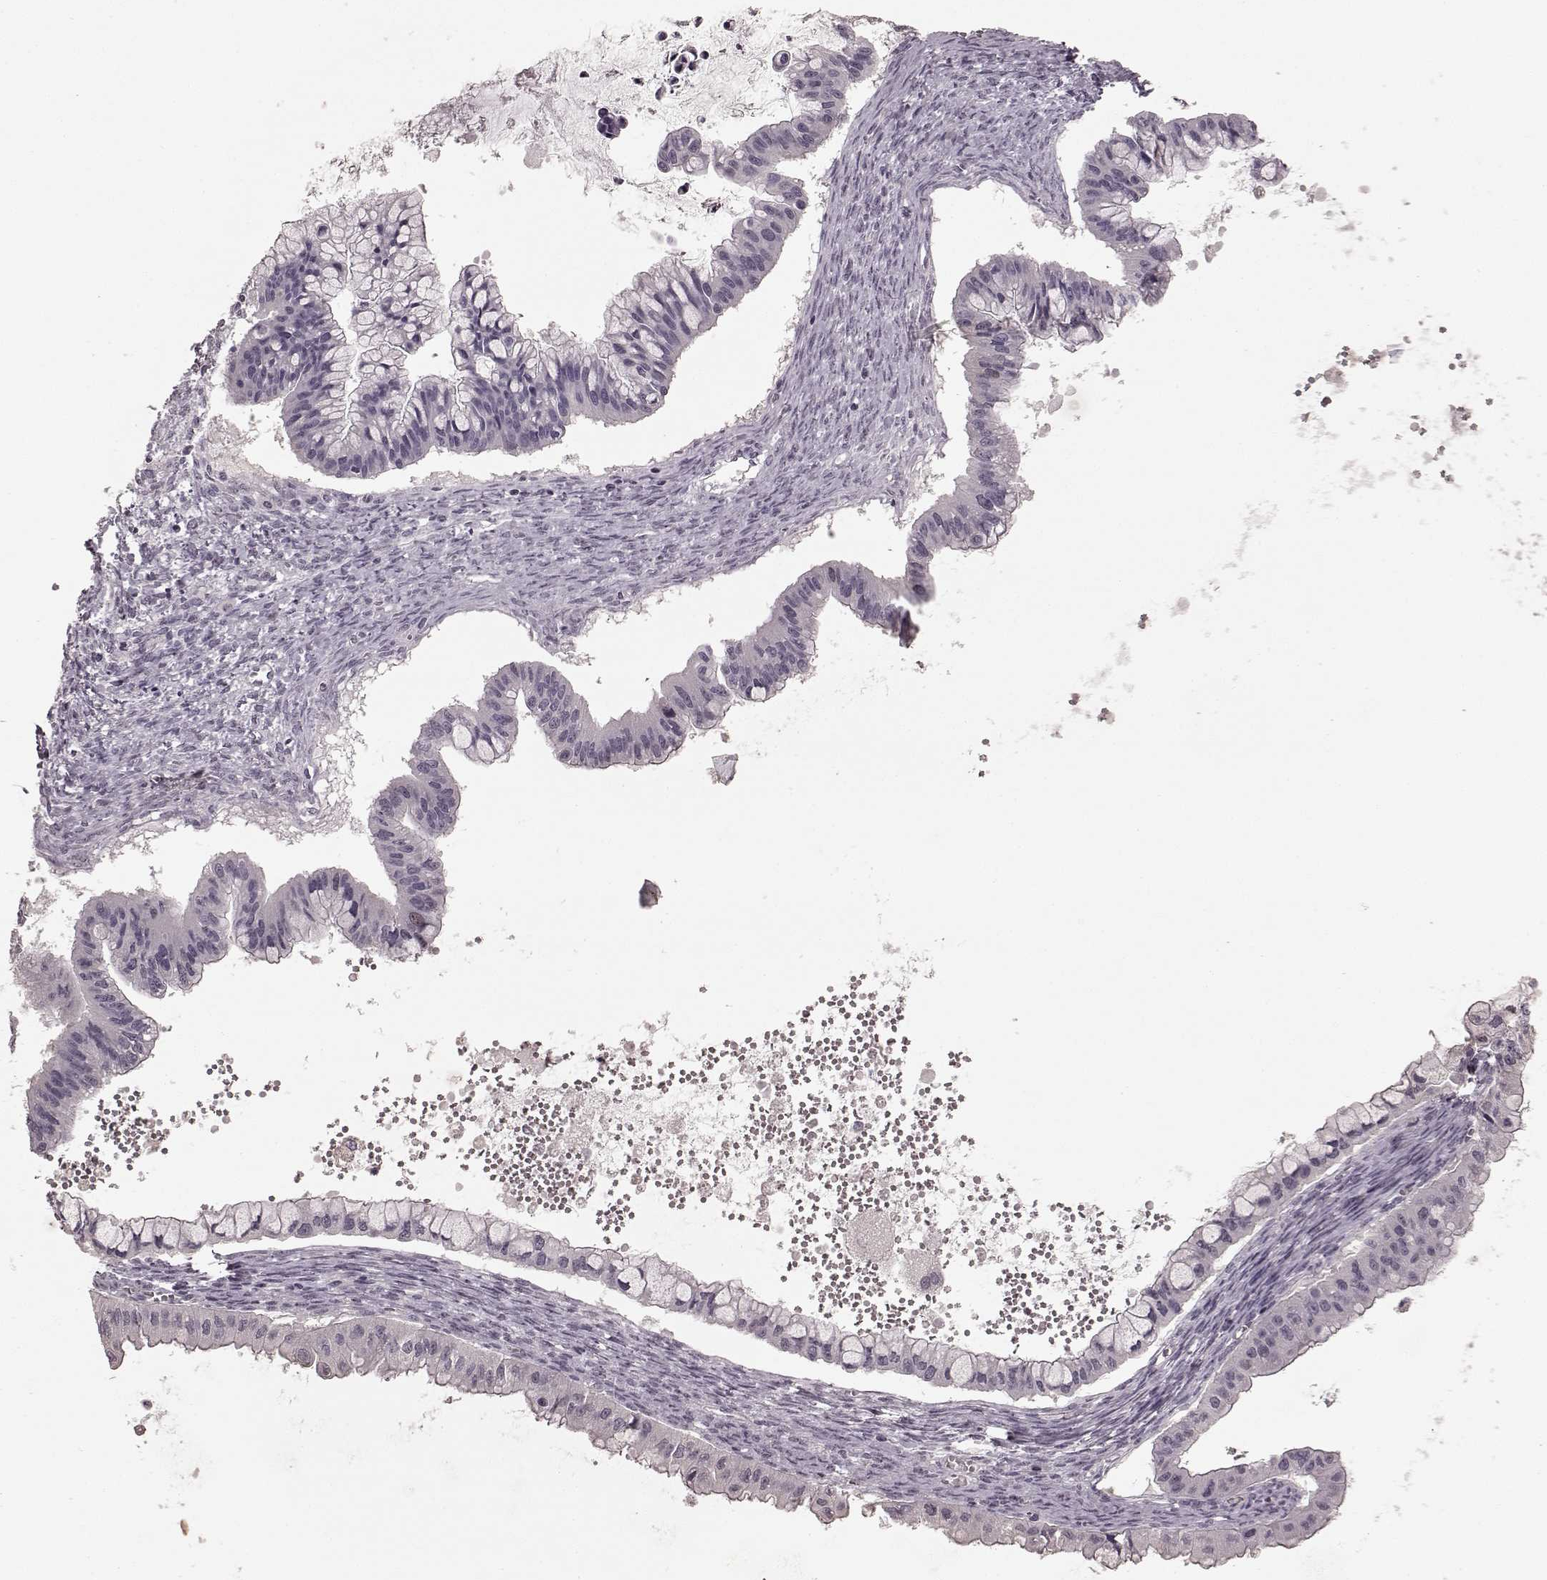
{"staining": {"intensity": "negative", "quantity": "none", "location": "none"}, "tissue": "ovarian cancer", "cell_type": "Tumor cells", "image_type": "cancer", "snomed": [{"axis": "morphology", "description": "Cystadenocarcinoma, mucinous, NOS"}, {"axis": "topography", "description": "Ovary"}], "caption": "There is no significant staining in tumor cells of ovarian cancer (mucinous cystadenocarcinoma).", "gene": "CCNA2", "patient": {"sex": "female", "age": 72}}